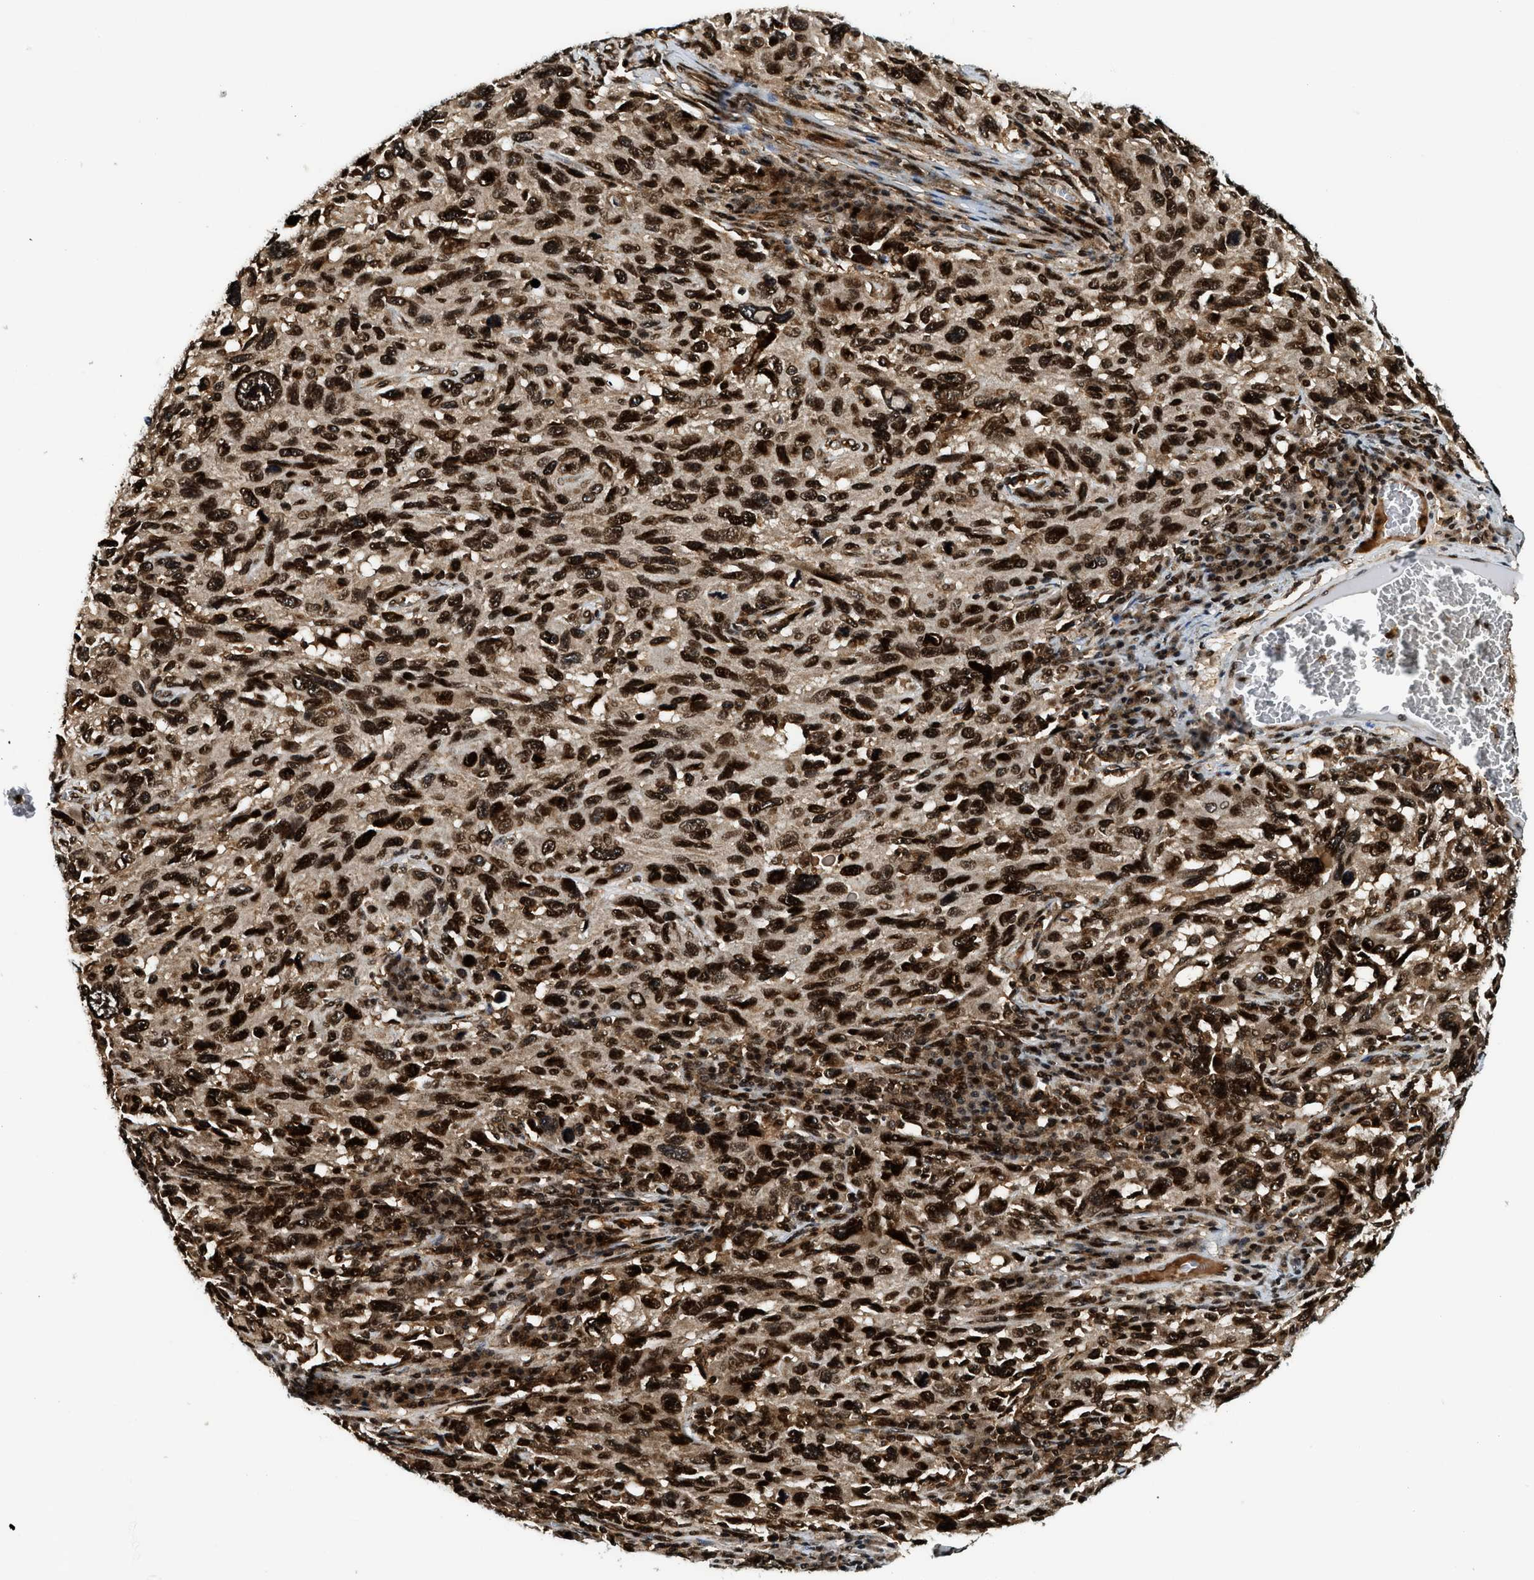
{"staining": {"intensity": "strong", "quantity": ">75%", "location": "nuclear"}, "tissue": "melanoma", "cell_type": "Tumor cells", "image_type": "cancer", "snomed": [{"axis": "morphology", "description": "Malignant melanoma, NOS"}, {"axis": "topography", "description": "Skin"}], "caption": "Immunohistochemical staining of malignant melanoma displays high levels of strong nuclear protein expression in about >75% of tumor cells.", "gene": "MDM2", "patient": {"sex": "male", "age": 53}}